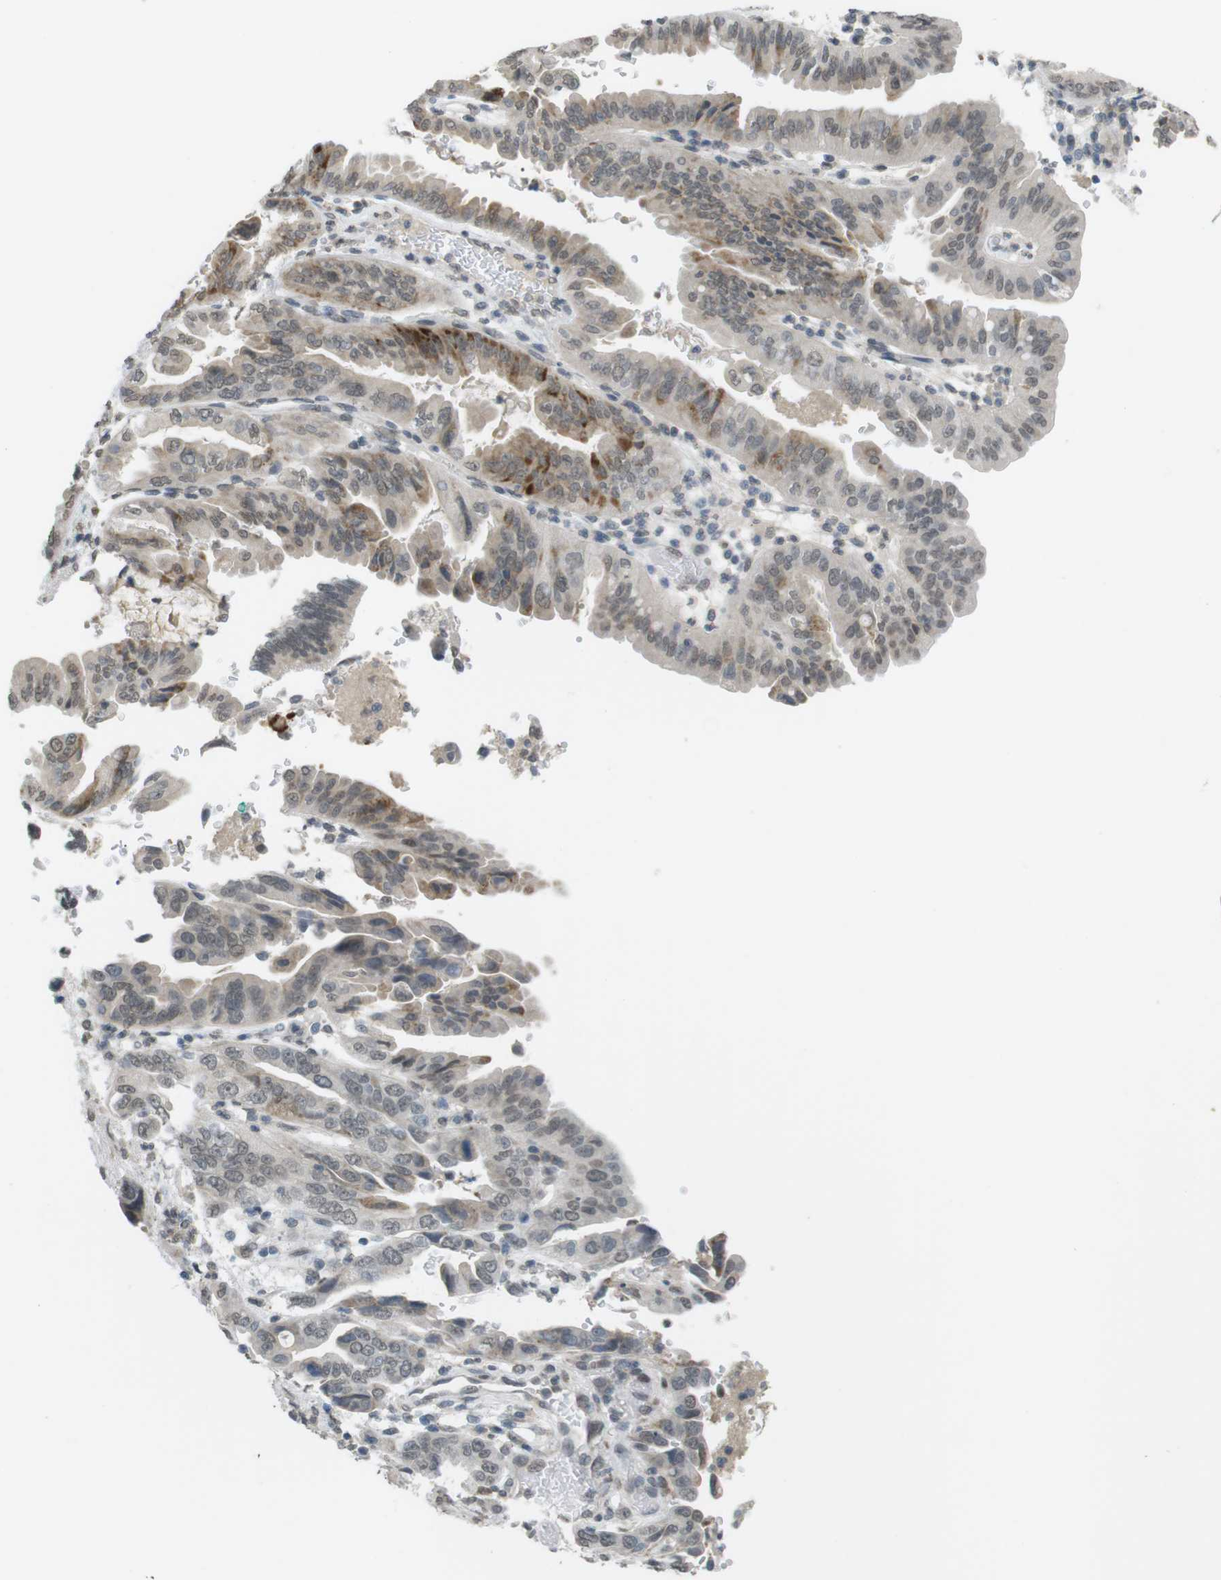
{"staining": {"intensity": "moderate", "quantity": "<25%", "location": "cytoplasmic/membranous"}, "tissue": "pancreatic cancer", "cell_type": "Tumor cells", "image_type": "cancer", "snomed": [{"axis": "morphology", "description": "Adenocarcinoma, NOS"}, {"axis": "topography", "description": "Pancreas"}], "caption": "IHC image of pancreatic cancer stained for a protein (brown), which reveals low levels of moderate cytoplasmic/membranous expression in about <25% of tumor cells.", "gene": "FZD10", "patient": {"sex": "male", "age": 70}}